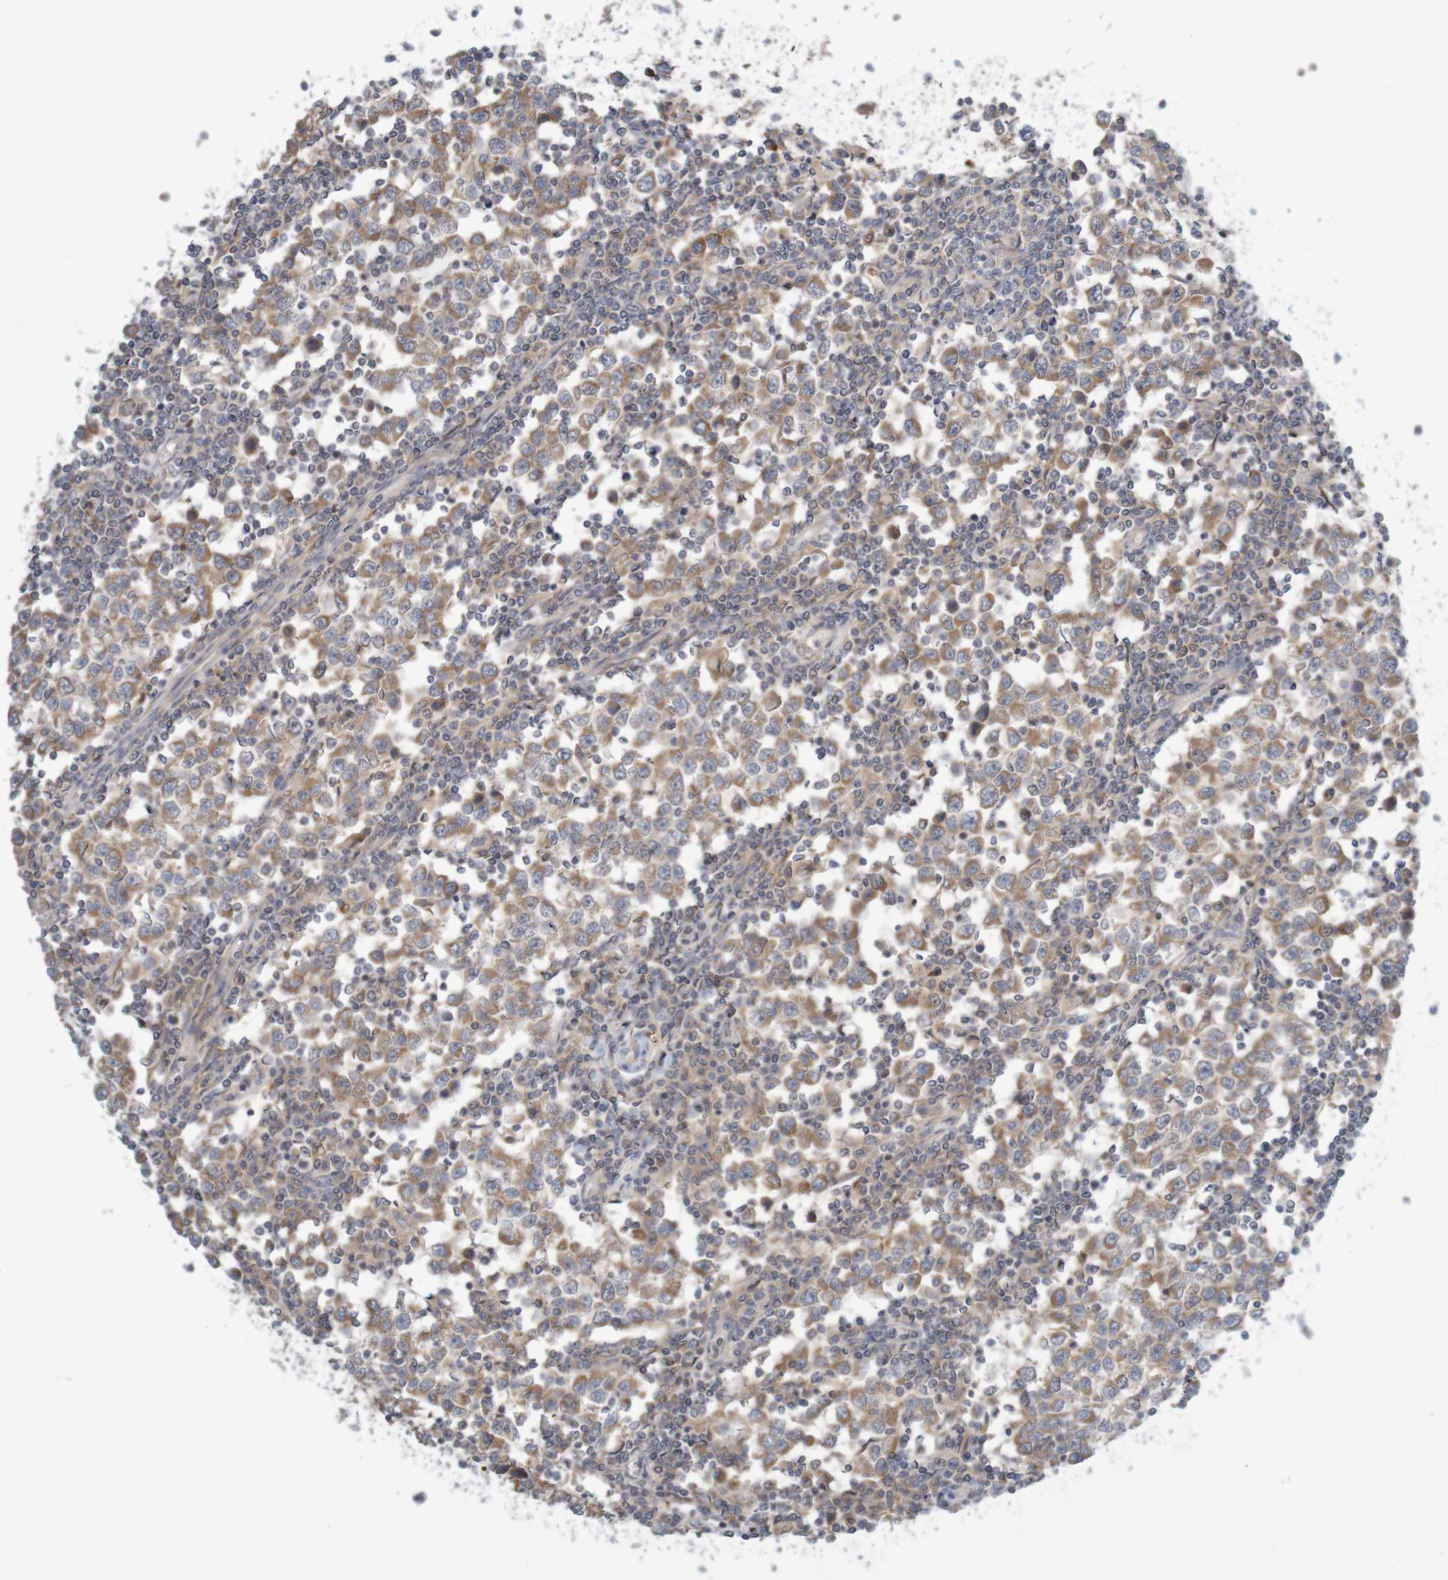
{"staining": {"intensity": "moderate", "quantity": ">75%", "location": "cytoplasmic/membranous"}, "tissue": "testis cancer", "cell_type": "Tumor cells", "image_type": "cancer", "snomed": [{"axis": "morphology", "description": "Seminoma, NOS"}, {"axis": "topography", "description": "Testis"}], "caption": "This micrograph reveals immunohistochemistry (IHC) staining of testis cancer (seminoma), with medium moderate cytoplasmic/membranous staining in about >75% of tumor cells.", "gene": "ANKK1", "patient": {"sex": "male", "age": 65}}